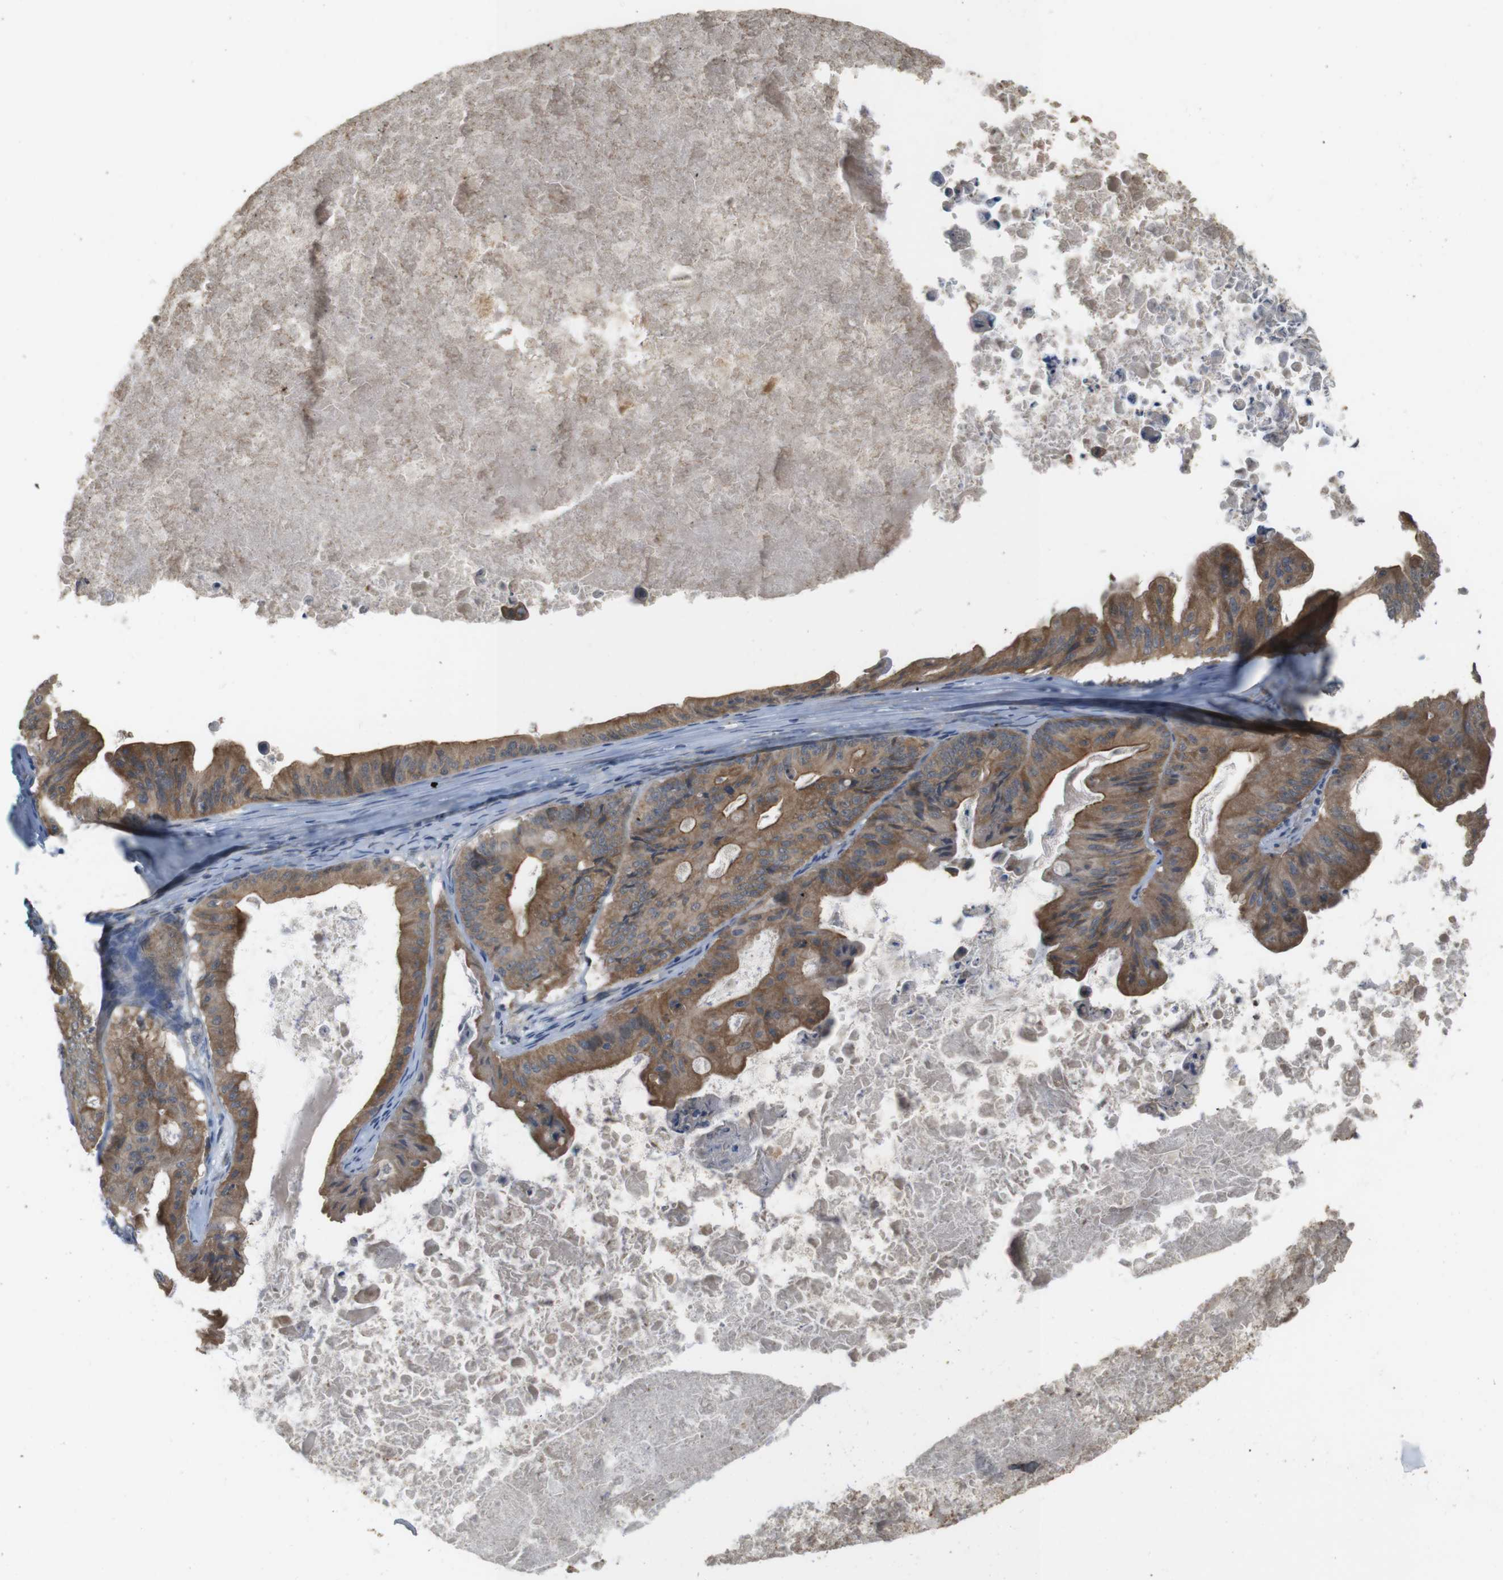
{"staining": {"intensity": "moderate", "quantity": ">75%", "location": "cytoplasmic/membranous"}, "tissue": "ovarian cancer", "cell_type": "Tumor cells", "image_type": "cancer", "snomed": [{"axis": "morphology", "description": "Cystadenocarcinoma, mucinous, NOS"}, {"axis": "topography", "description": "Ovary"}], "caption": "Brown immunohistochemical staining in human ovarian mucinous cystadenocarcinoma demonstrates moderate cytoplasmic/membranous positivity in about >75% of tumor cells. (DAB (3,3'-diaminobenzidine) = brown stain, brightfield microscopy at high magnification).", "gene": "RNF130", "patient": {"sex": "female", "age": 37}}